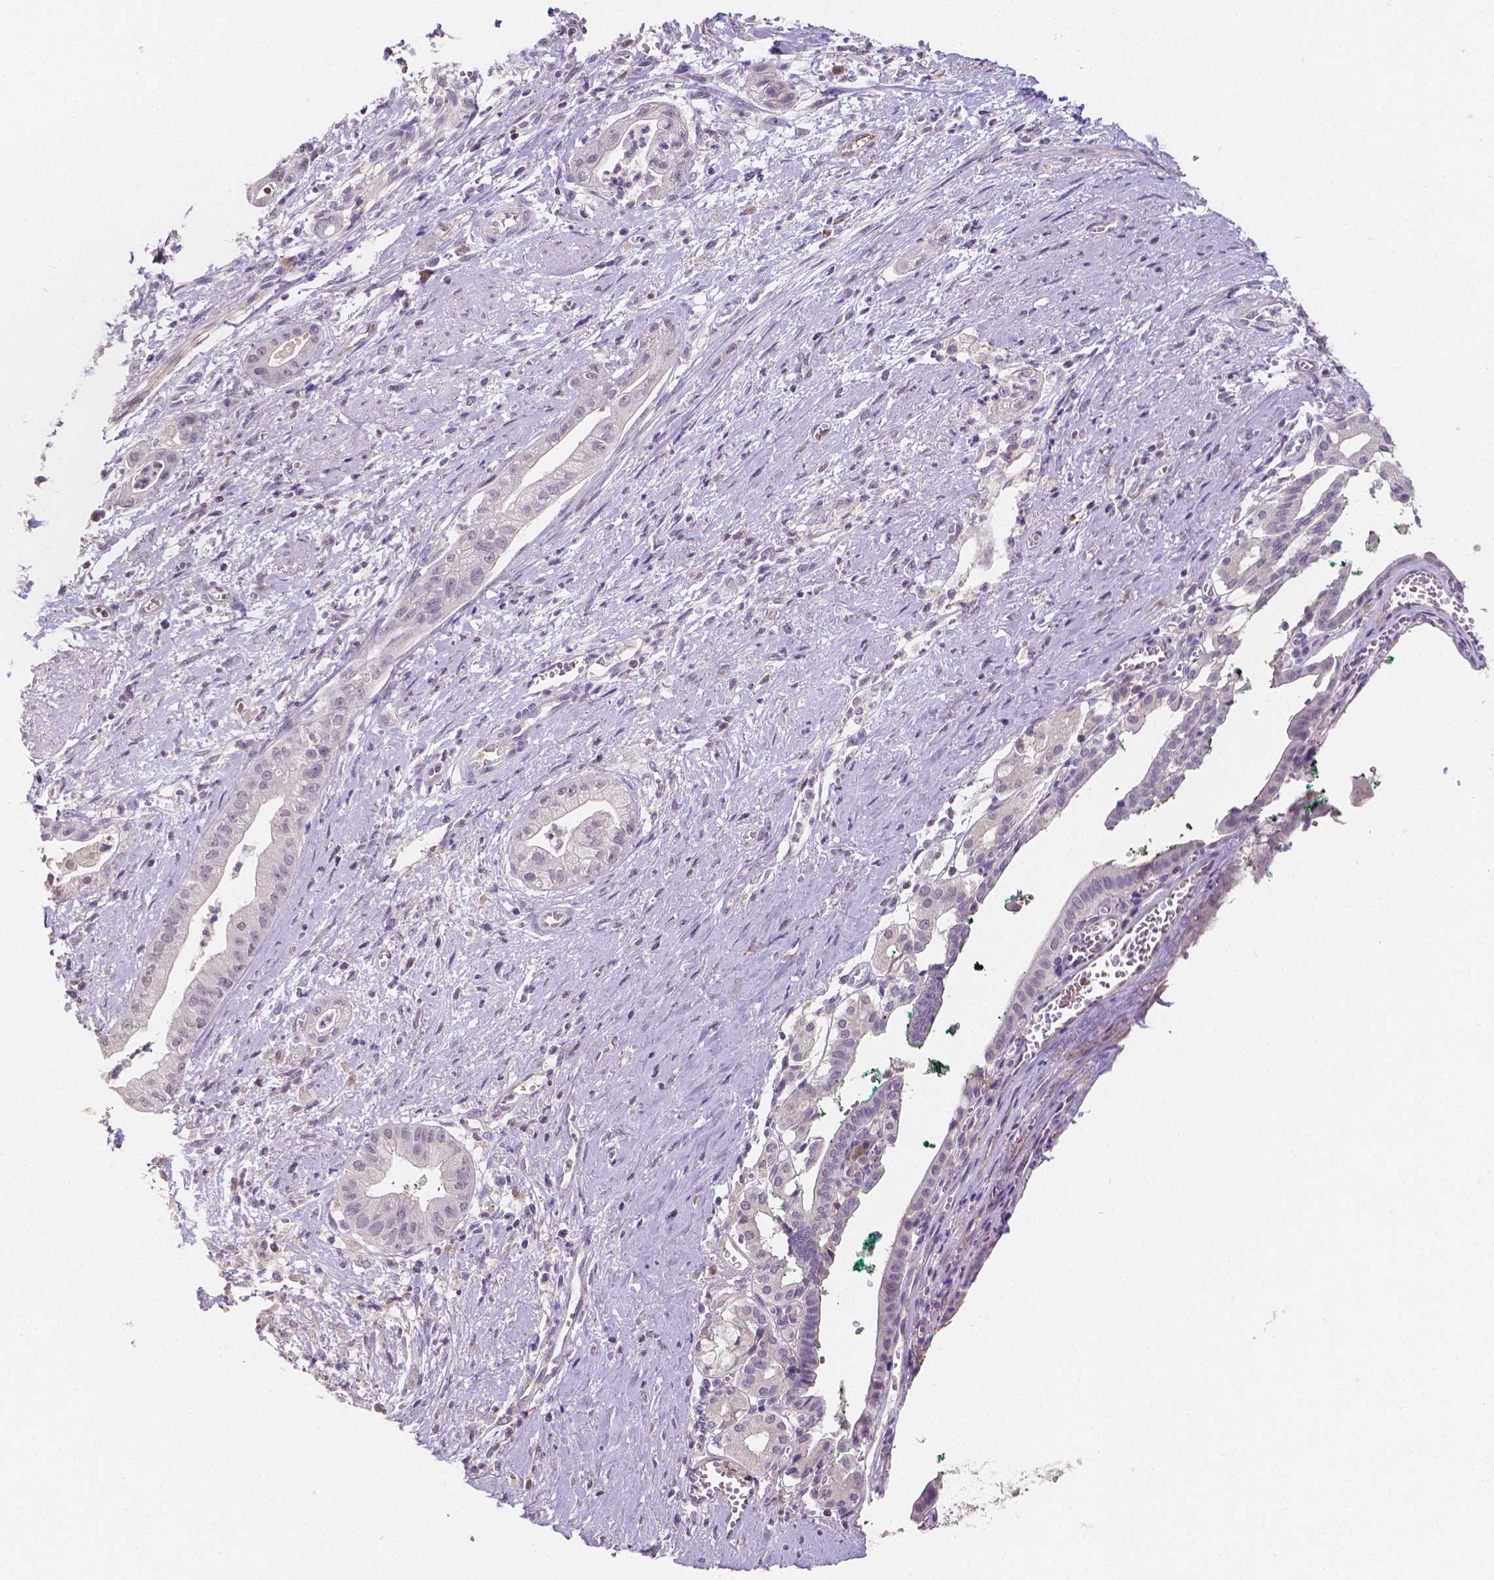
{"staining": {"intensity": "negative", "quantity": "none", "location": "none"}, "tissue": "pancreatic cancer", "cell_type": "Tumor cells", "image_type": "cancer", "snomed": [{"axis": "morphology", "description": "Normal tissue, NOS"}, {"axis": "morphology", "description": "Adenocarcinoma, NOS"}, {"axis": "topography", "description": "Lymph node"}, {"axis": "topography", "description": "Pancreas"}], "caption": "A high-resolution photomicrograph shows IHC staining of pancreatic adenocarcinoma, which shows no significant positivity in tumor cells.", "gene": "ELAVL2", "patient": {"sex": "female", "age": 58}}